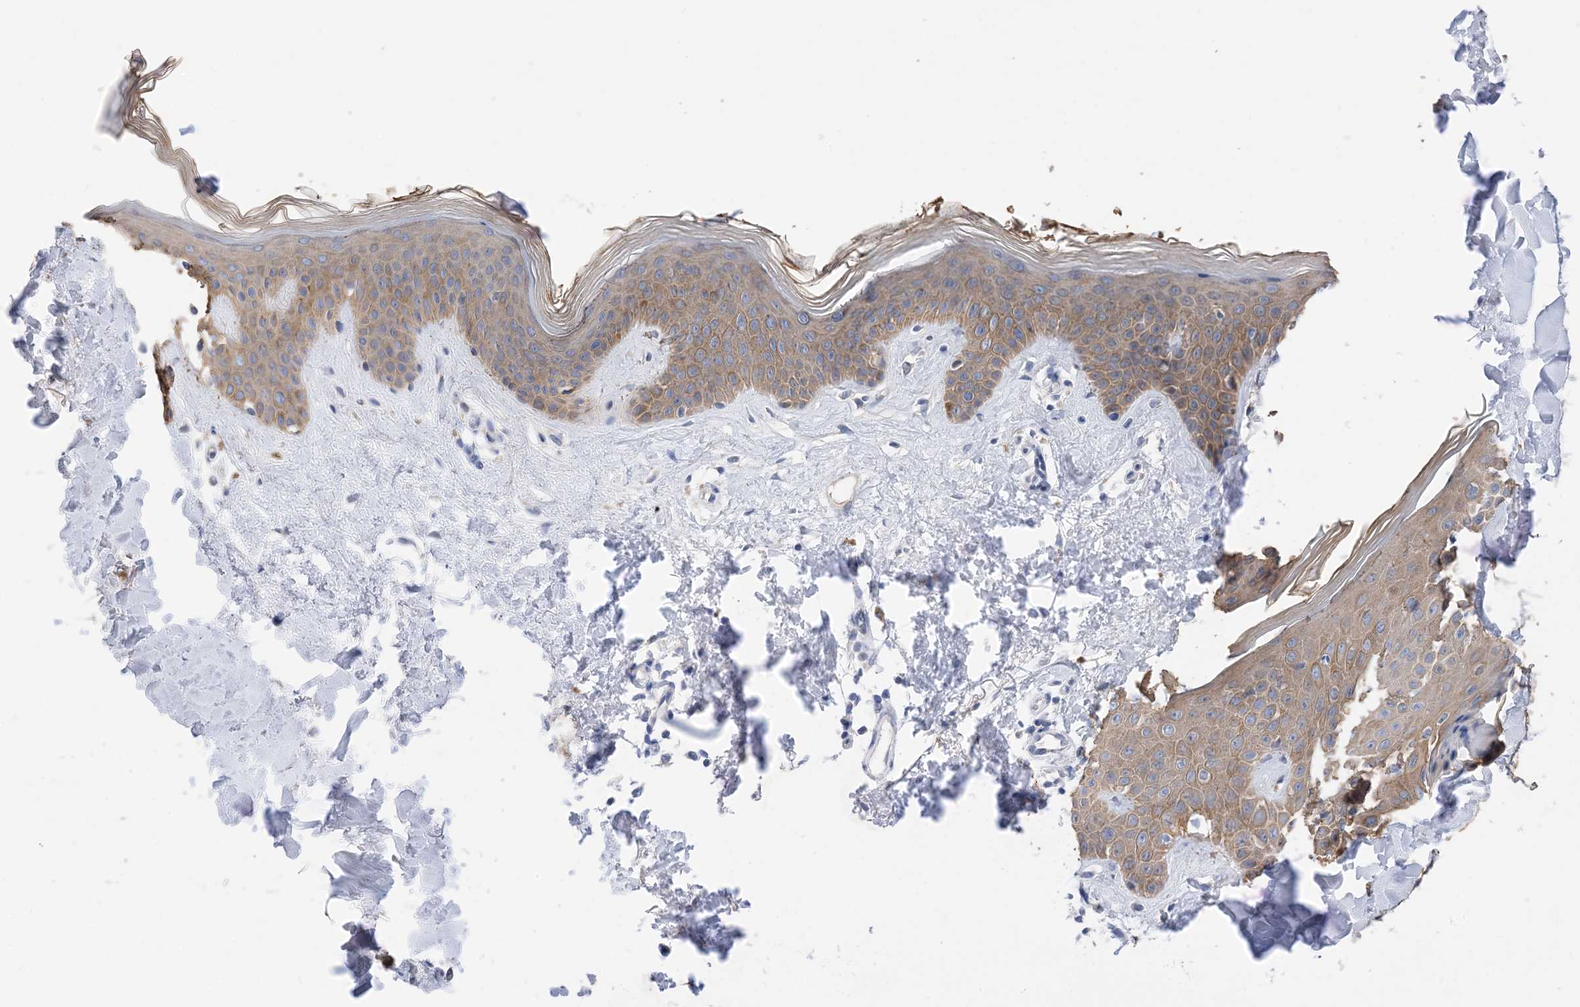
{"staining": {"intensity": "negative", "quantity": "none", "location": "none"}, "tissue": "skin", "cell_type": "Fibroblasts", "image_type": "normal", "snomed": [{"axis": "morphology", "description": "Normal tissue, NOS"}, {"axis": "topography", "description": "Skin"}], "caption": "The image reveals no significant staining in fibroblasts of skin.", "gene": "PLK4", "patient": {"sex": "female", "age": 64}}